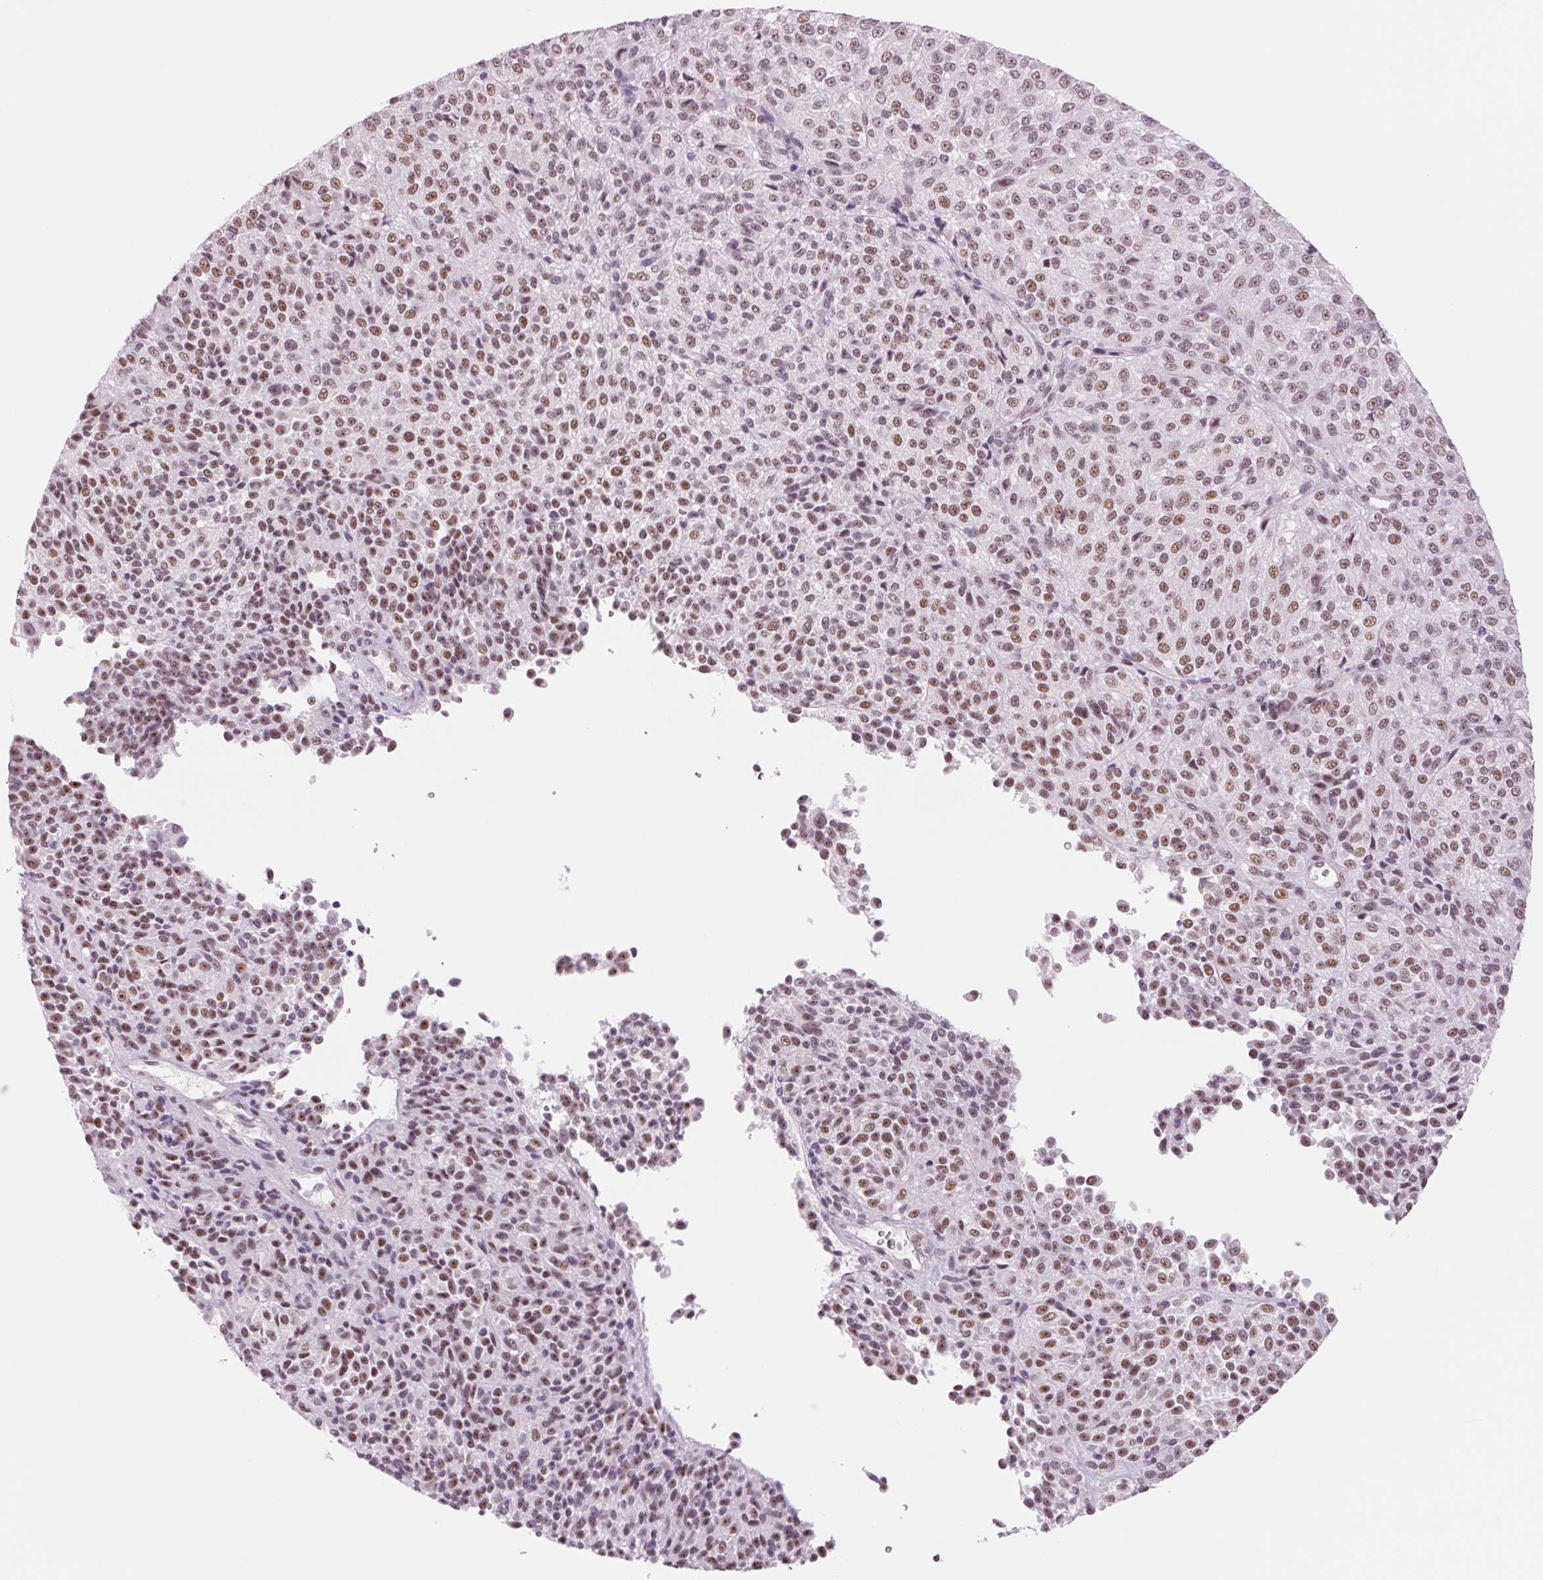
{"staining": {"intensity": "moderate", "quantity": "25%-75%", "location": "nuclear"}, "tissue": "melanoma", "cell_type": "Tumor cells", "image_type": "cancer", "snomed": [{"axis": "morphology", "description": "Malignant melanoma, Metastatic site"}, {"axis": "topography", "description": "Brain"}], "caption": "IHC (DAB (3,3'-diaminobenzidine)) staining of human melanoma reveals moderate nuclear protein expression in approximately 25%-75% of tumor cells.", "gene": "ZC3H14", "patient": {"sex": "female", "age": 56}}